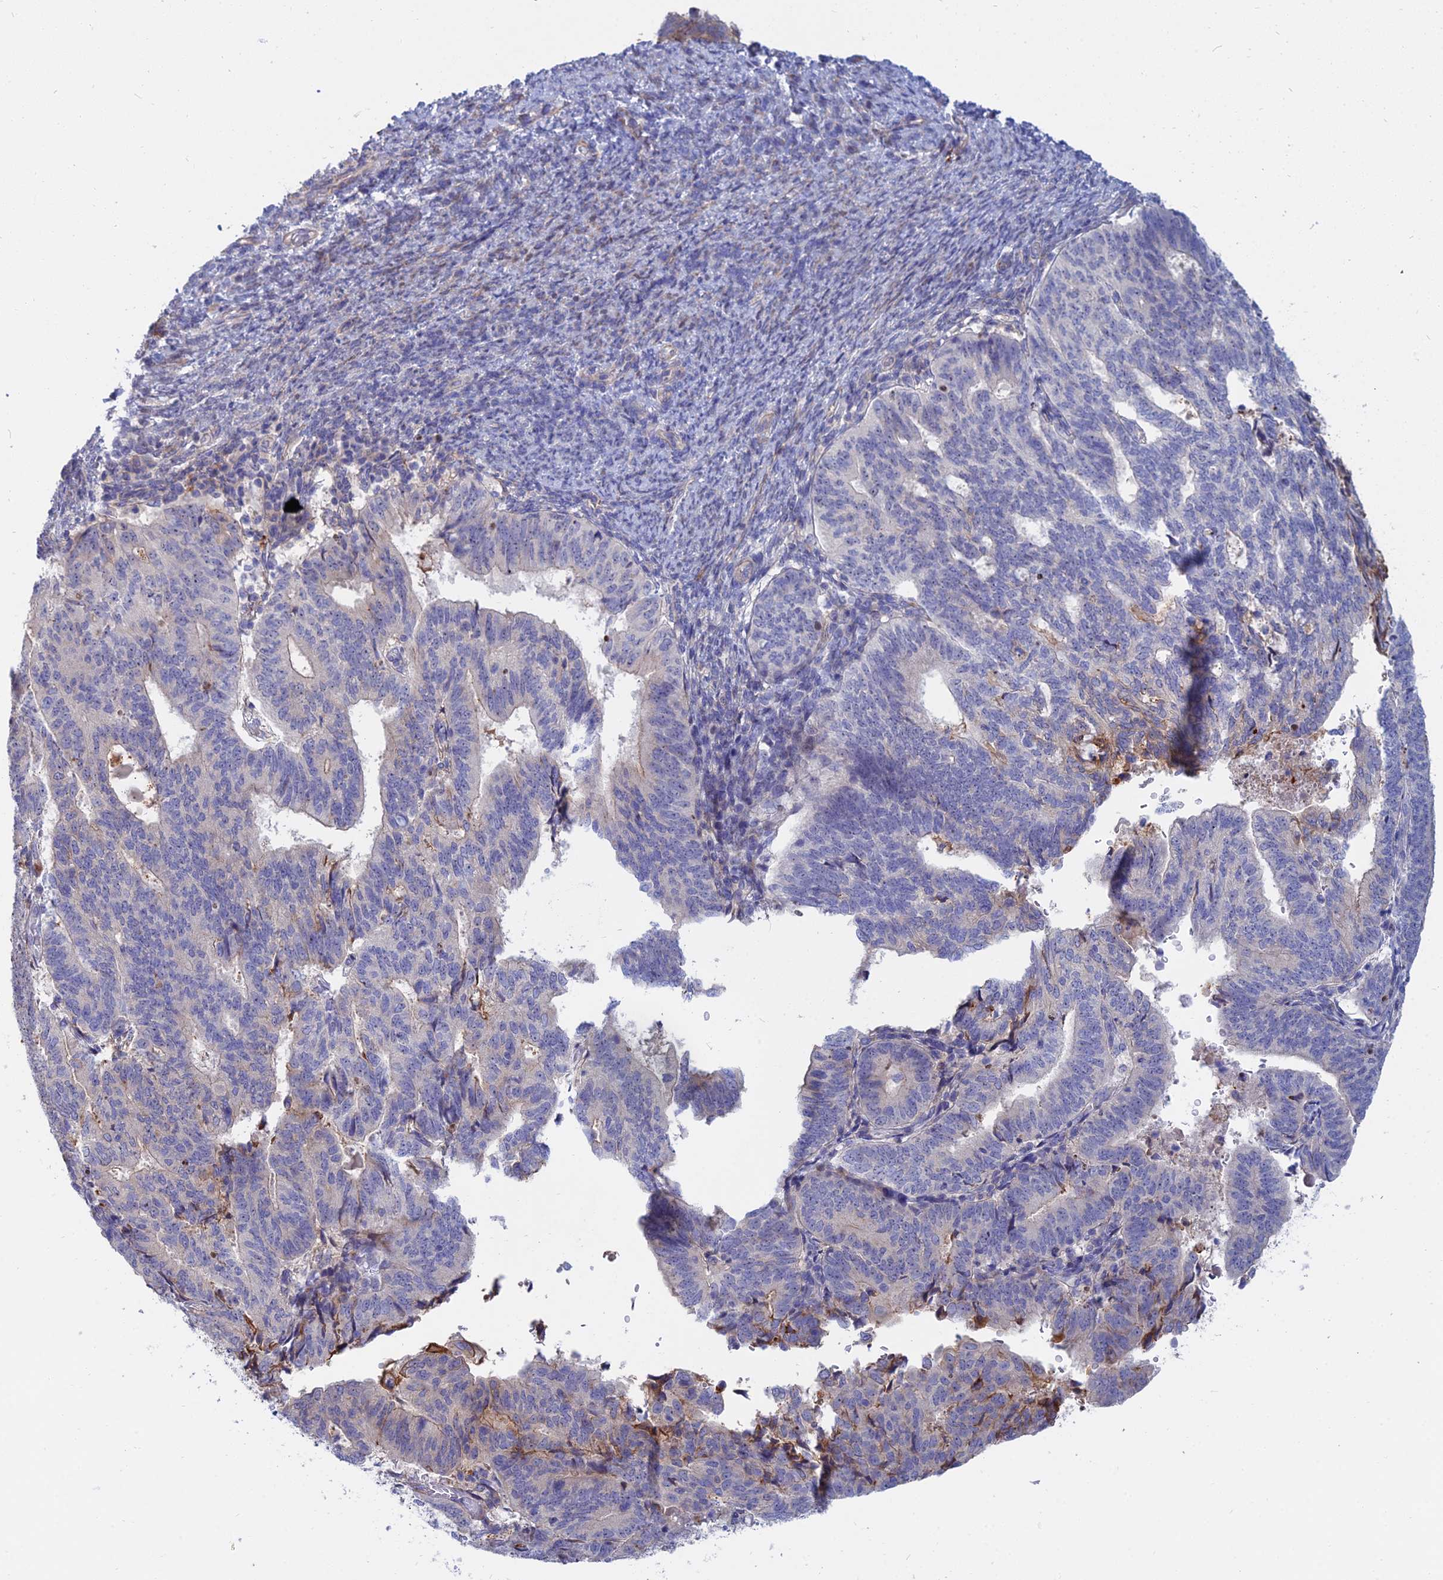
{"staining": {"intensity": "negative", "quantity": "none", "location": "none"}, "tissue": "endometrial cancer", "cell_type": "Tumor cells", "image_type": "cancer", "snomed": [{"axis": "morphology", "description": "Adenocarcinoma, NOS"}, {"axis": "topography", "description": "Endometrium"}], "caption": "This image is of endometrial adenocarcinoma stained with immunohistochemistry (IHC) to label a protein in brown with the nuclei are counter-stained blue. There is no expression in tumor cells.", "gene": "TRIM43B", "patient": {"sex": "female", "age": 70}}